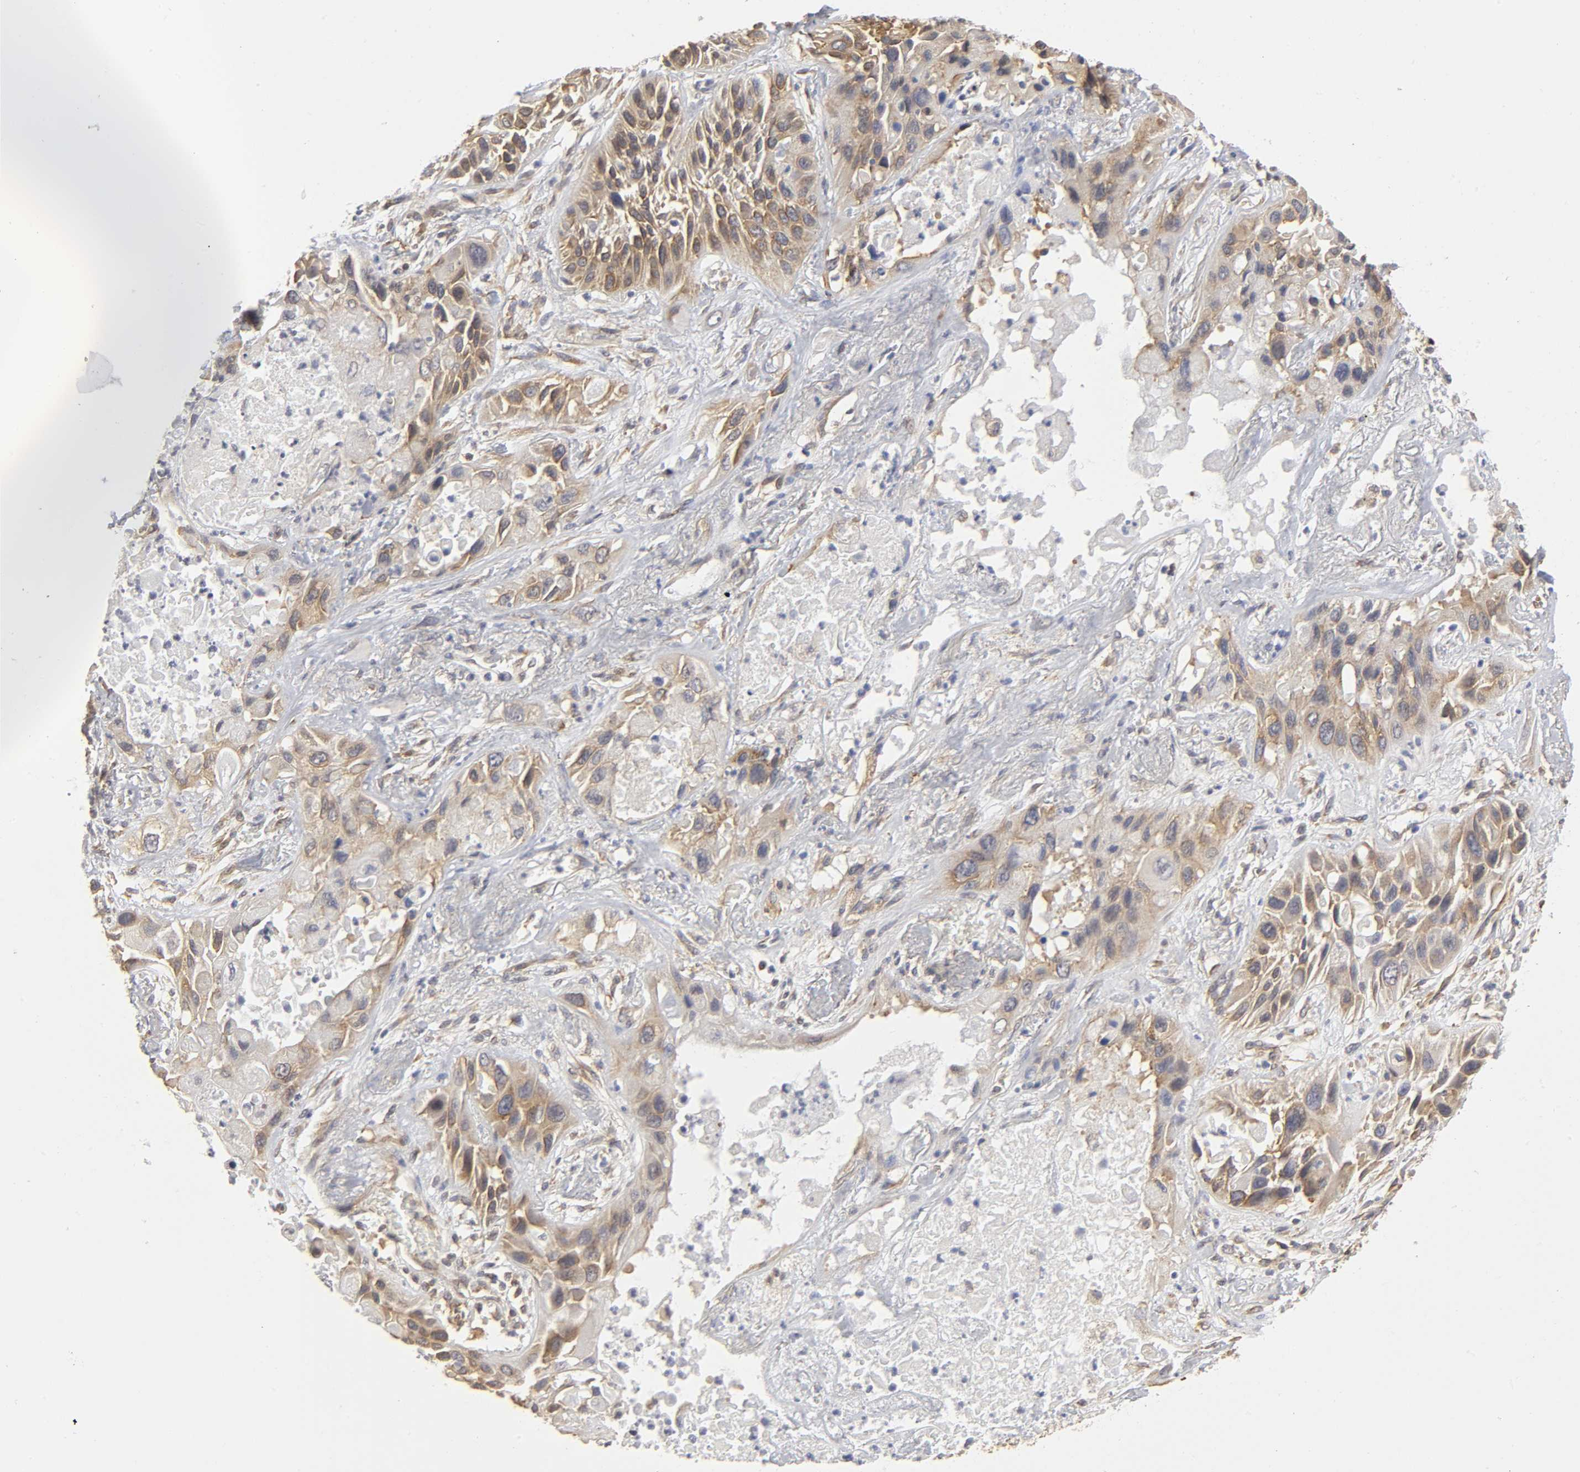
{"staining": {"intensity": "moderate", "quantity": ">75%", "location": "cytoplasmic/membranous"}, "tissue": "lung cancer", "cell_type": "Tumor cells", "image_type": "cancer", "snomed": [{"axis": "morphology", "description": "Squamous cell carcinoma, NOS"}, {"axis": "topography", "description": "Lung"}], "caption": "Tumor cells display medium levels of moderate cytoplasmic/membranous positivity in about >75% of cells in human lung cancer (squamous cell carcinoma). Nuclei are stained in blue.", "gene": "RPL14", "patient": {"sex": "female", "age": 76}}